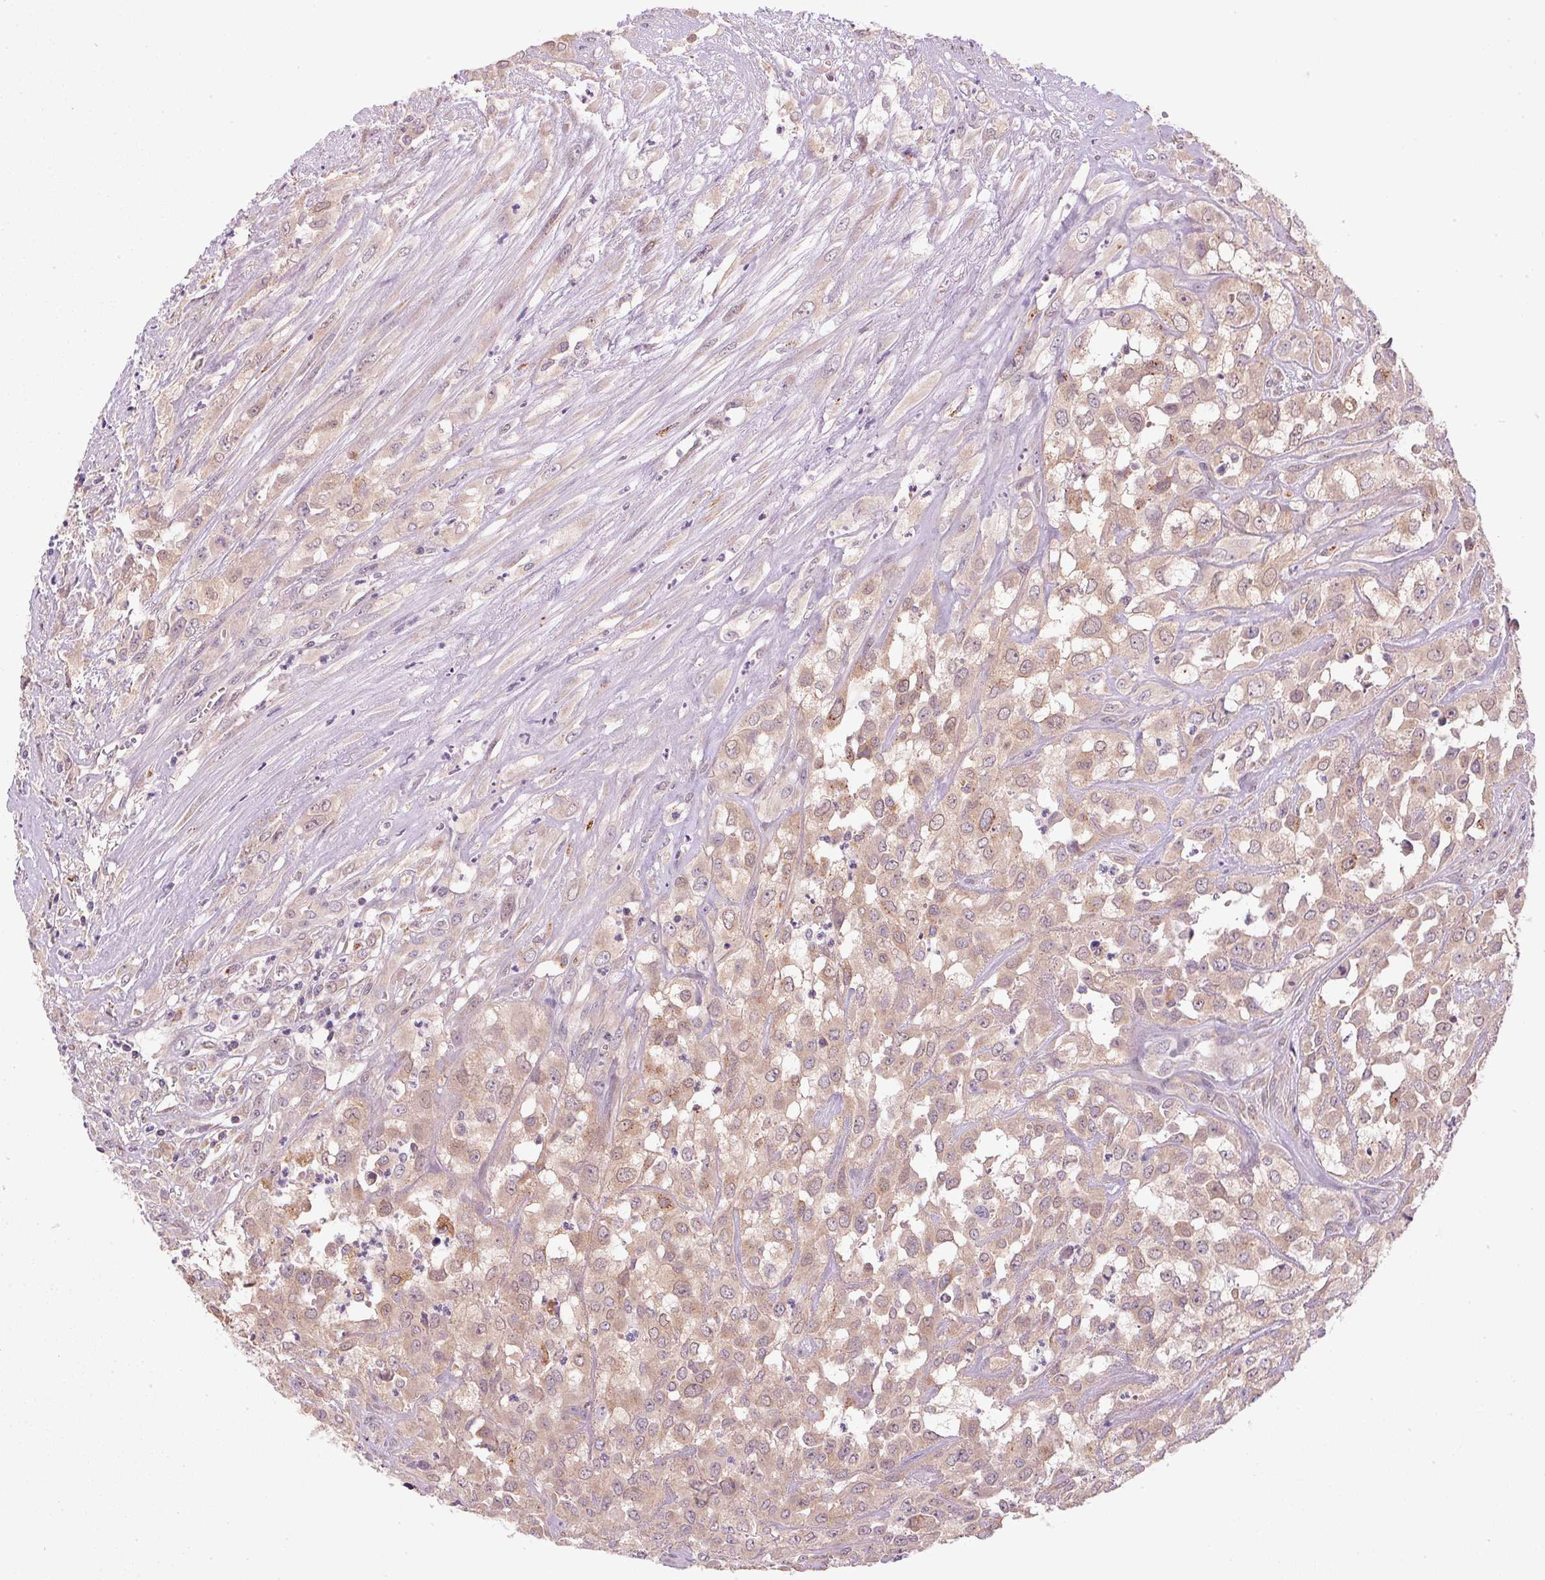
{"staining": {"intensity": "weak", "quantity": ">75%", "location": "cytoplasmic/membranous"}, "tissue": "urothelial cancer", "cell_type": "Tumor cells", "image_type": "cancer", "snomed": [{"axis": "morphology", "description": "Urothelial carcinoma, High grade"}, {"axis": "topography", "description": "Urinary bladder"}], "caption": "This is an image of immunohistochemistry staining of high-grade urothelial carcinoma, which shows weak staining in the cytoplasmic/membranous of tumor cells.", "gene": "ADH5", "patient": {"sex": "male", "age": 67}}